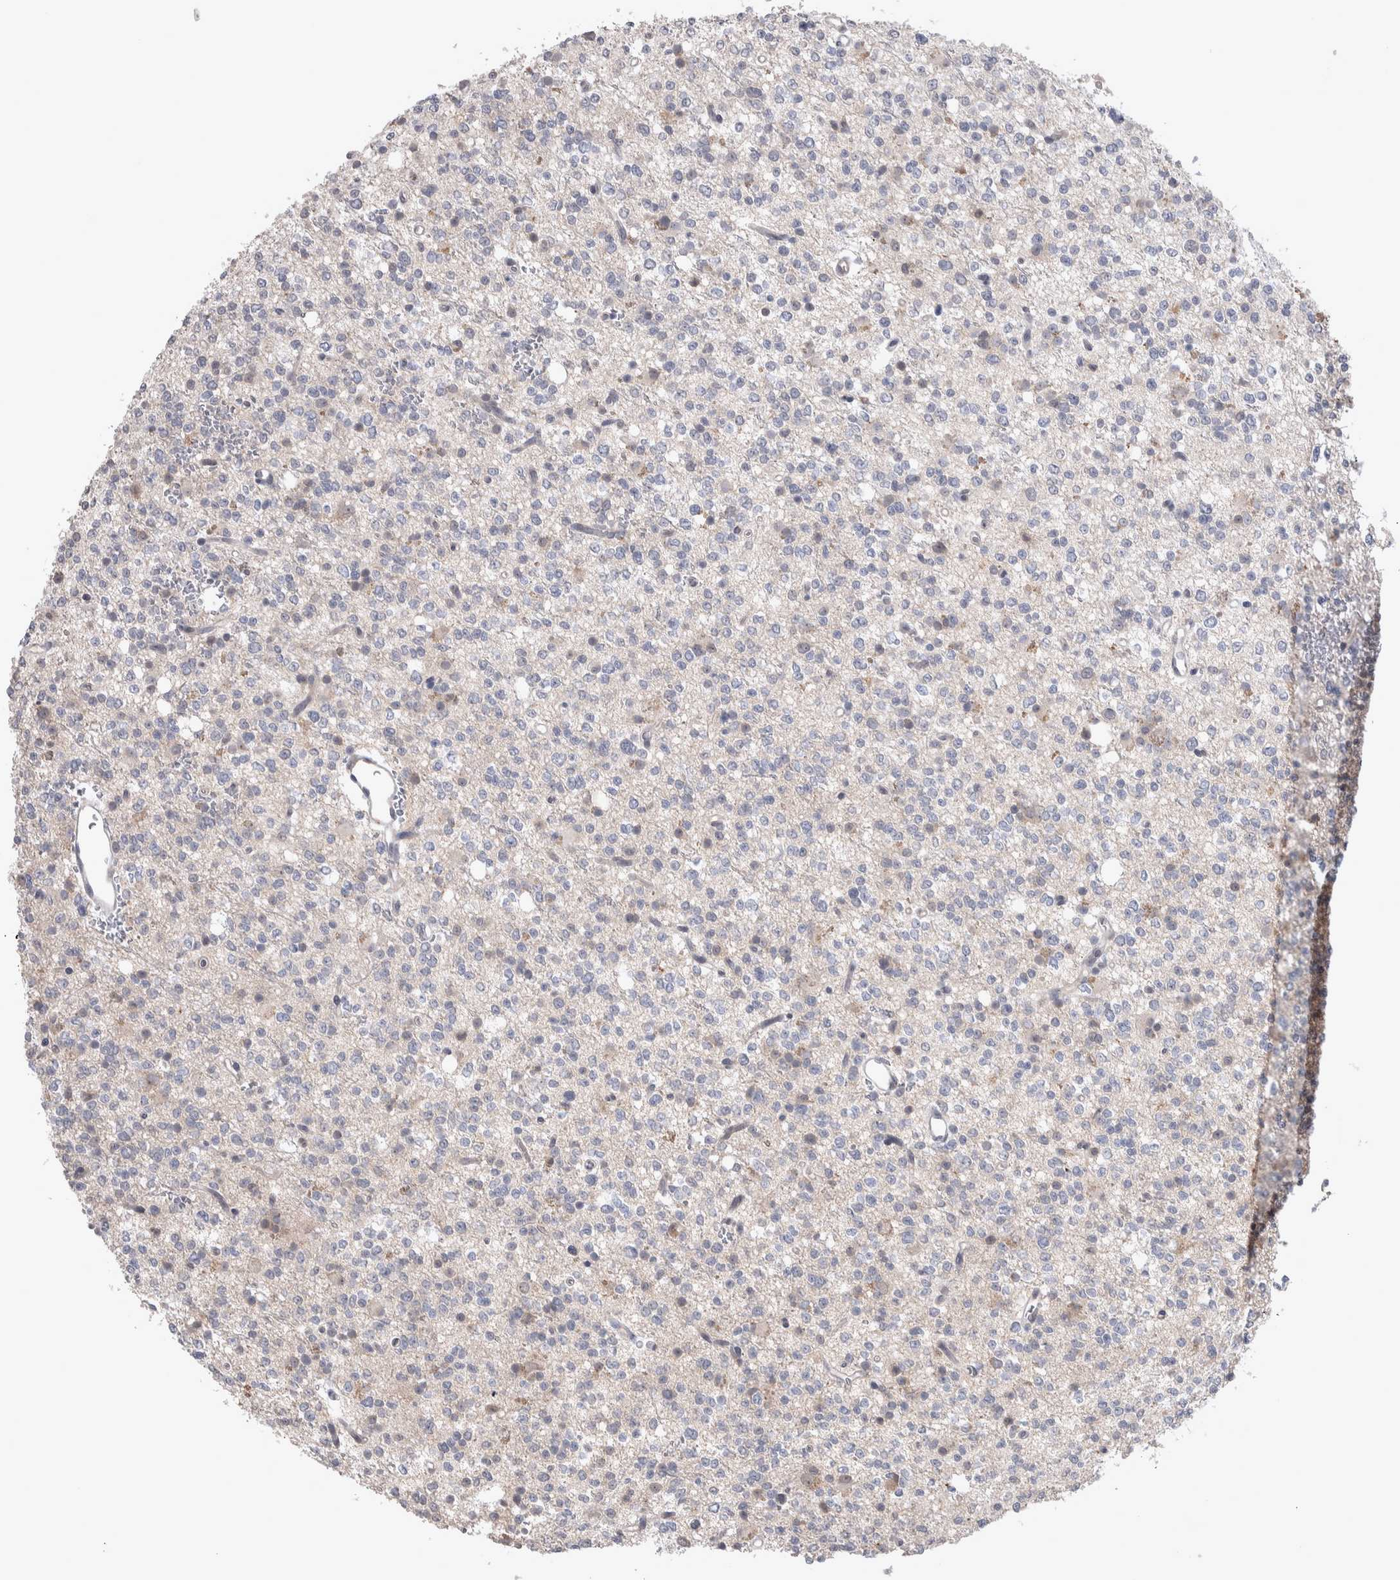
{"staining": {"intensity": "negative", "quantity": "none", "location": "none"}, "tissue": "glioma", "cell_type": "Tumor cells", "image_type": "cancer", "snomed": [{"axis": "morphology", "description": "Glioma, malignant, High grade"}, {"axis": "topography", "description": "Brain"}], "caption": "Human malignant high-grade glioma stained for a protein using immunohistochemistry reveals no expression in tumor cells.", "gene": "CUL2", "patient": {"sex": "female", "age": 62}}